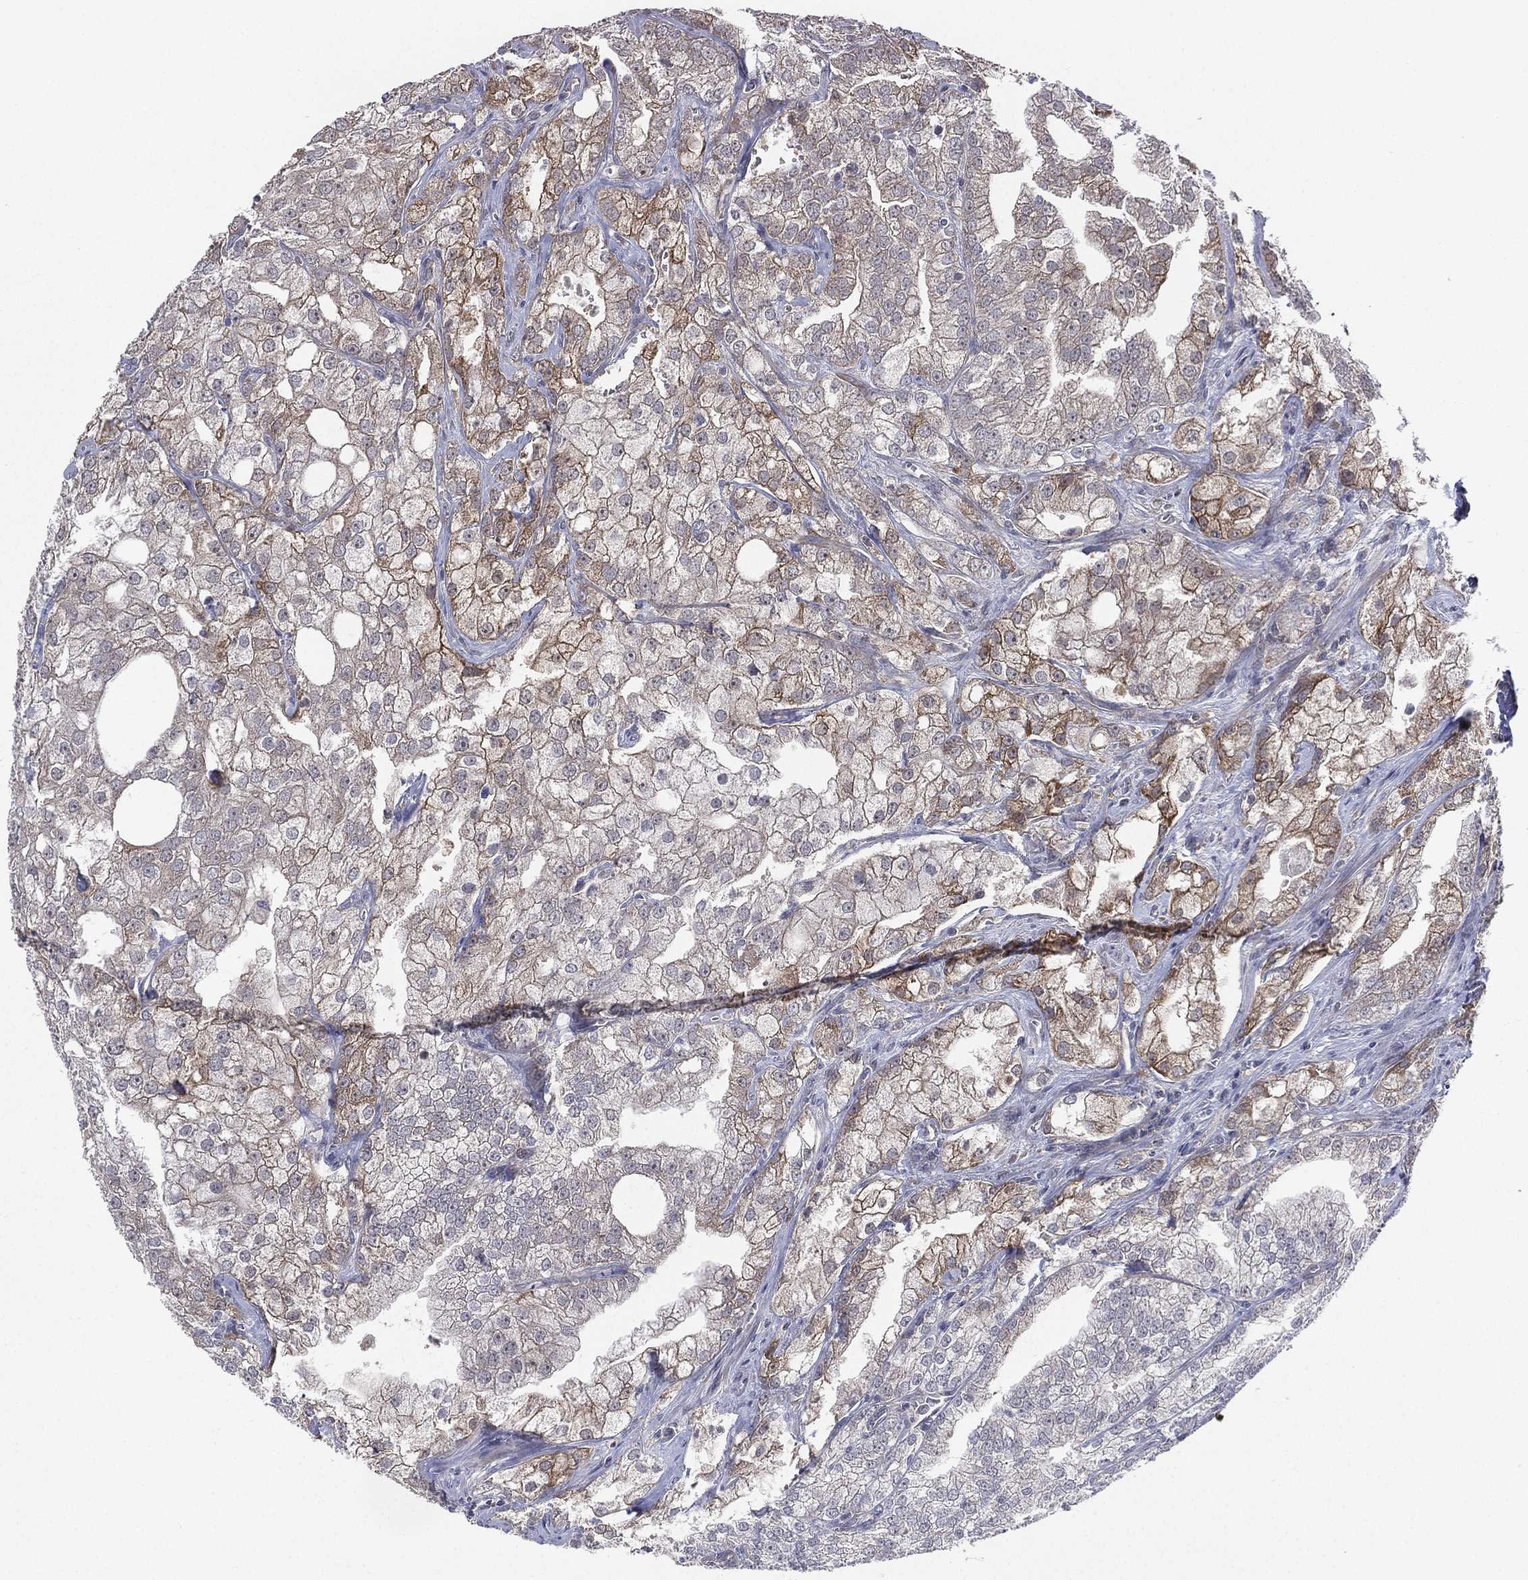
{"staining": {"intensity": "moderate", "quantity": "<25%", "location": "cytoplasmic/membranous"}, "tissue": "prostate cancer", "cell_type": "Tumor cells", "image_type": "cancer", "snomed": [{"axis": "morphology", "description": "Adenocarcinoma, NOS"}, {"axis": "topography", "description": "Prostate"}], "caption": "Immunohistochemistry image of prostate adenocarcinoma stained for a protein (brown), which reveals low levels of moderate cytoplasmic/membranous expression in about <25% of tumor cells.", "gene": "KAT14", "patient": {"sex": "male", "age": 70}}